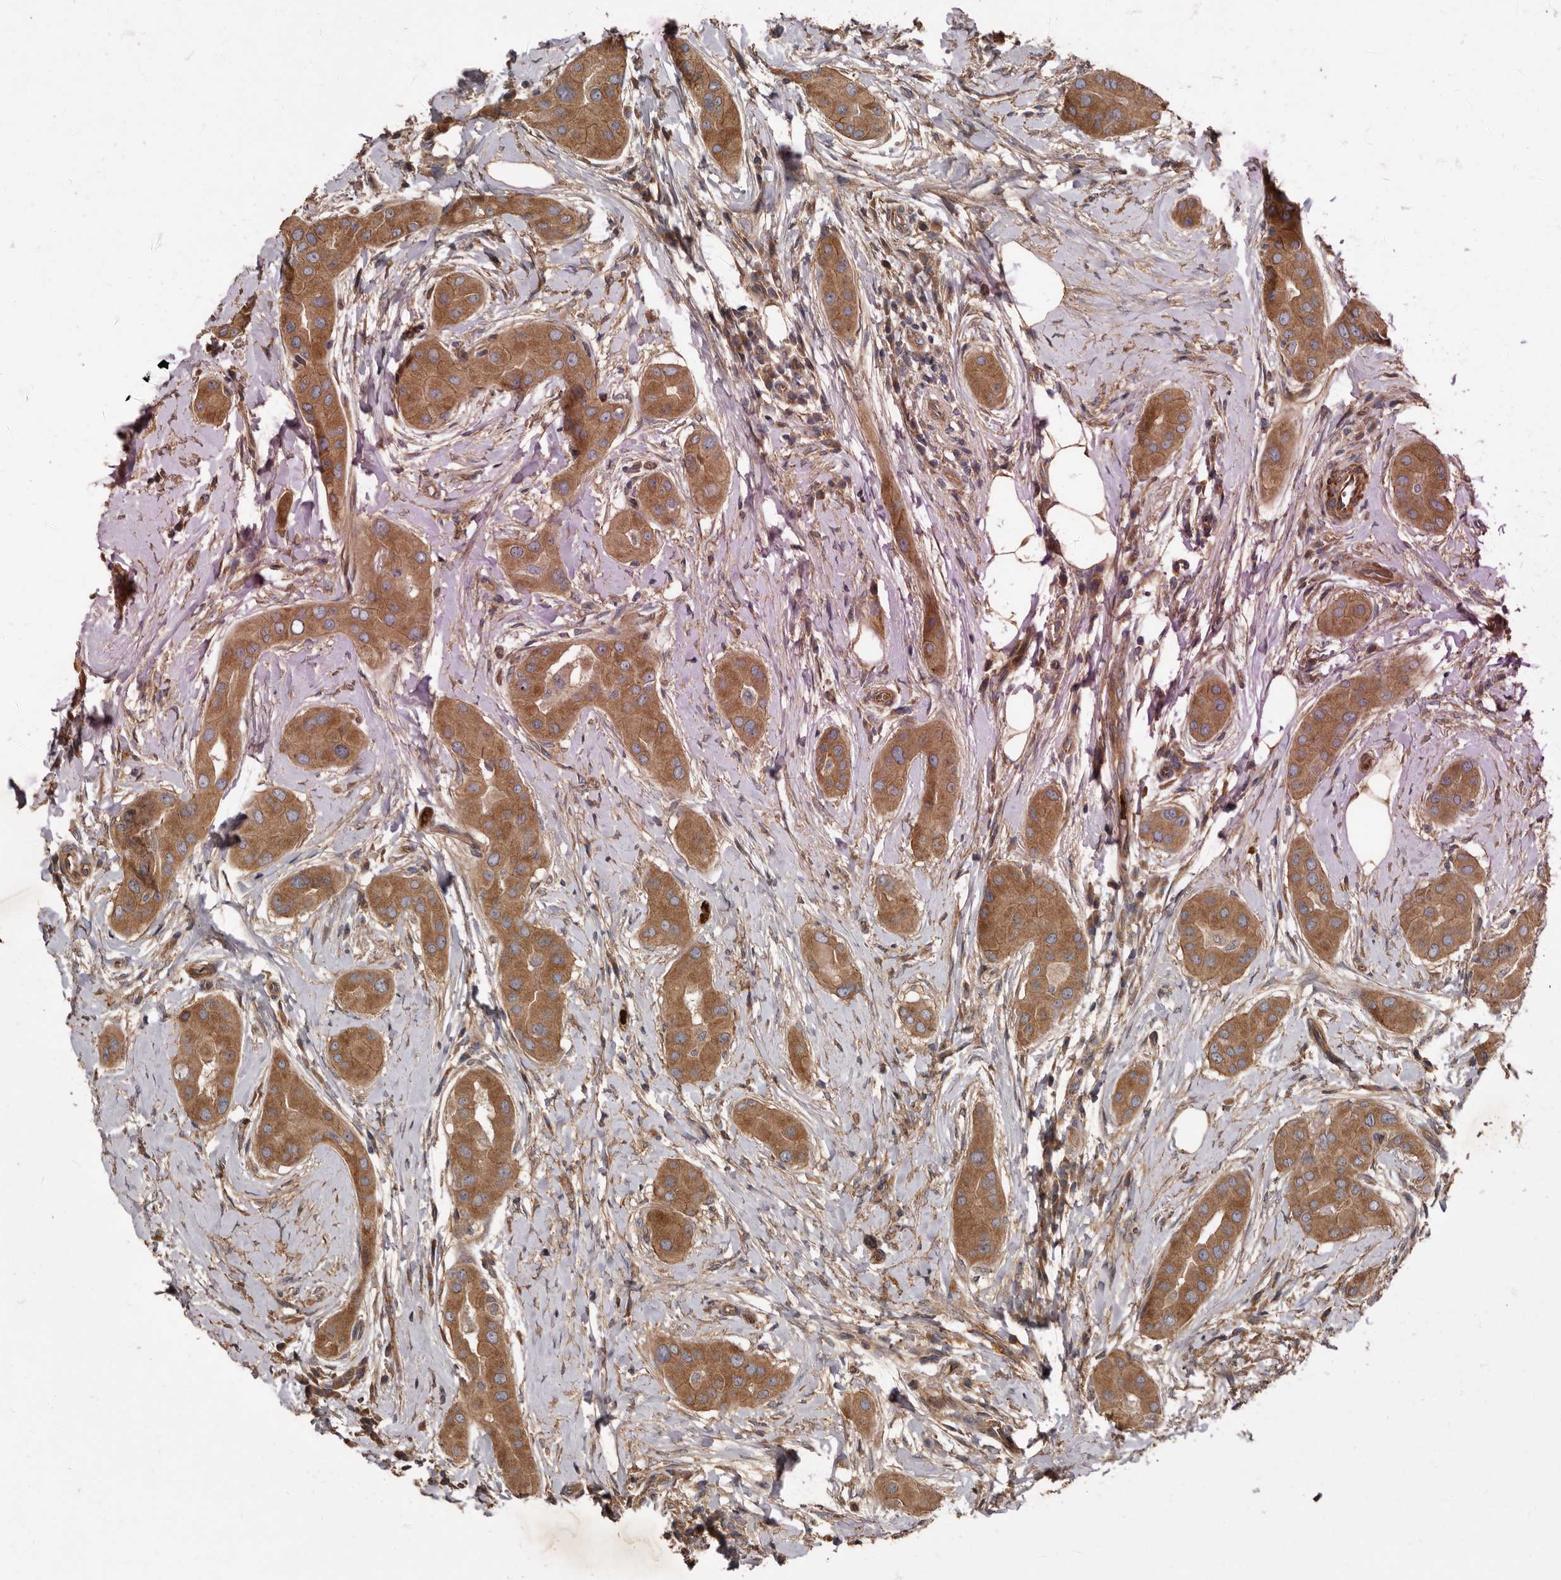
{"staining": {"intensity": "moderate", "quantity": ">75%", "location": "cytoplasmic/membranous"}, "tissue": "thyroid cancer", "cell_type": "Tumor cells", "image_type": "cancer", "snomed": [{"axis": "morphology", "description": "Papillary adenocarcinoma, NOS"}, {"axis": "topography", "description": "Thyroid gland"}], "caption": "Protein expression analysis of thyroid cancer (papillary adenocarcinoma) reveals moderate cytoplasmic/membranous expression in about >75% of tumor cells.", "gene": "ARHGEF5", "patient": {"sex": "male", "age": 33}}